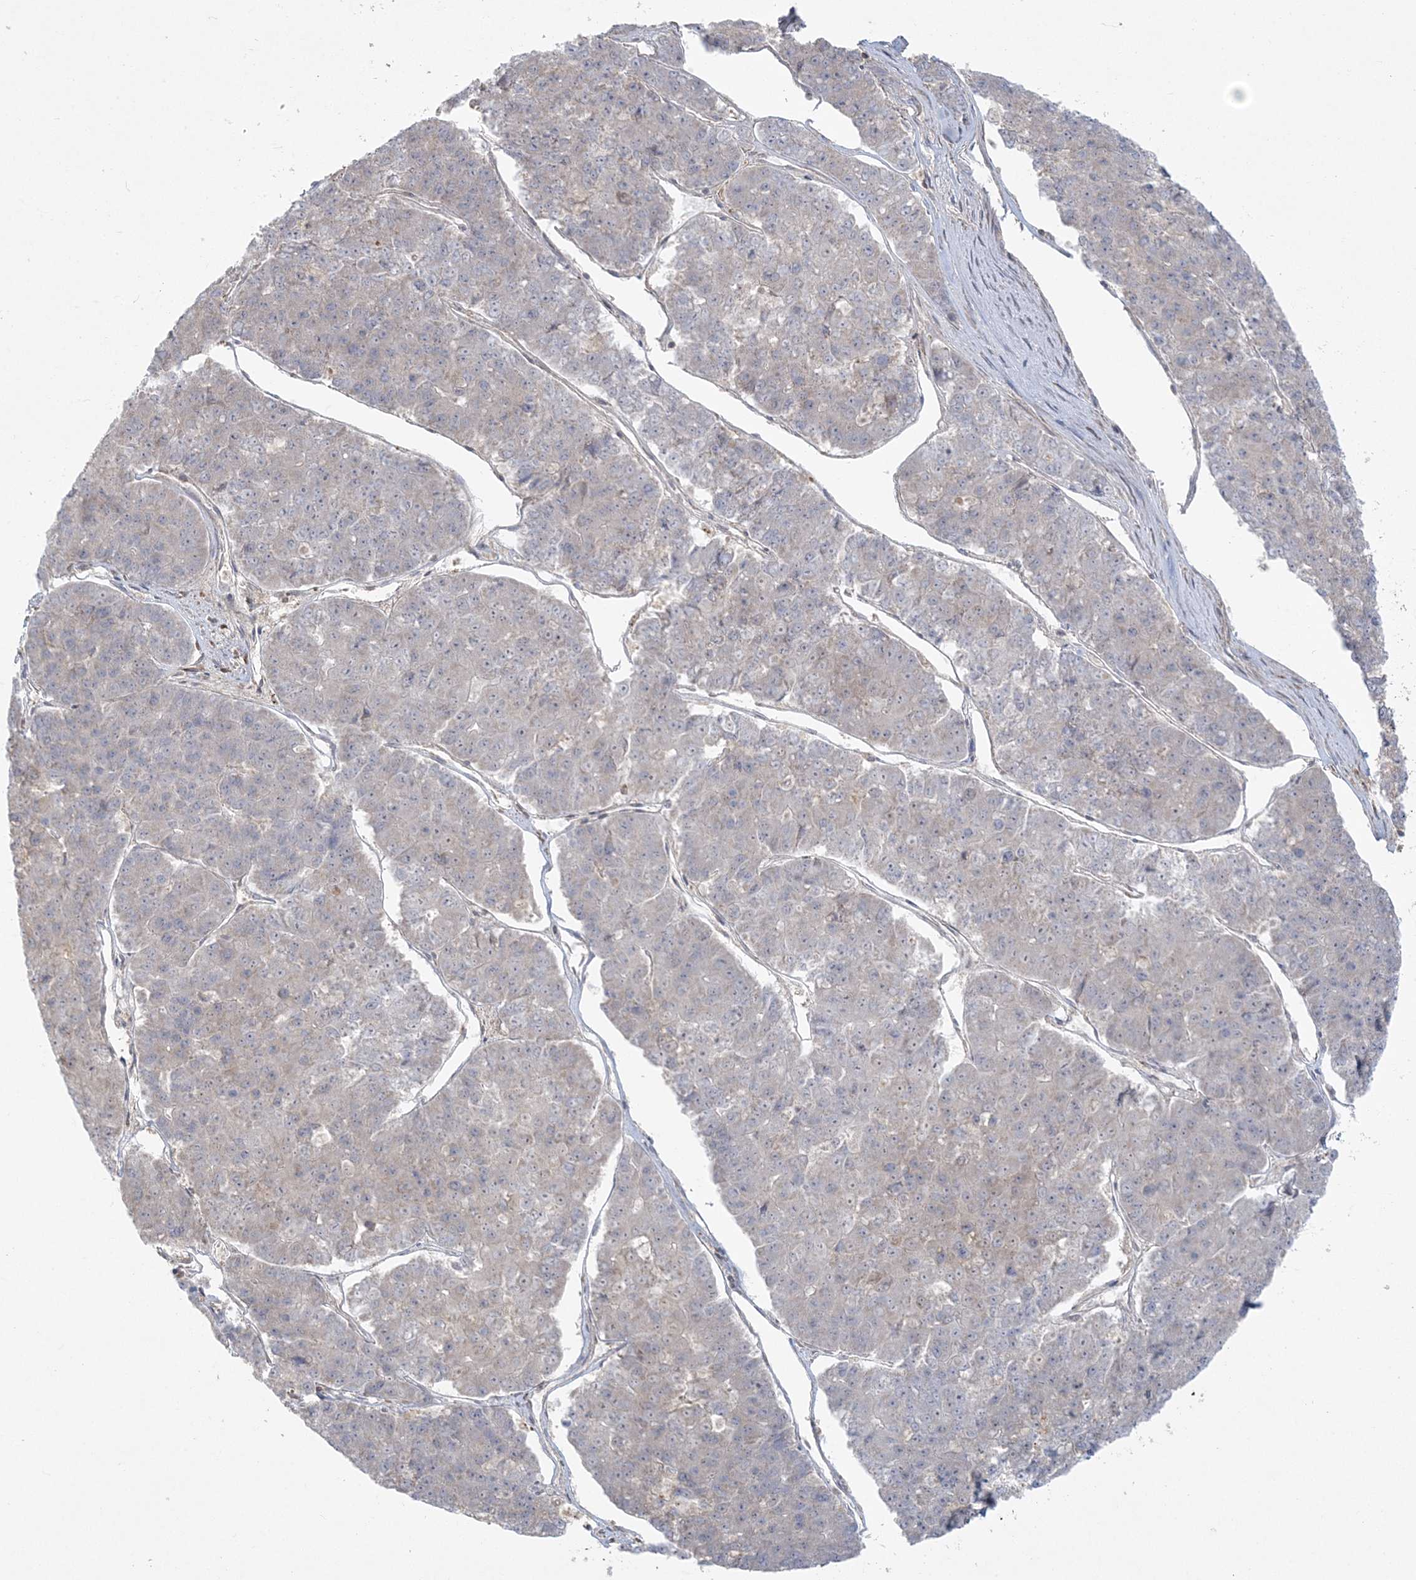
{"staining": {"intensity": "negative", "quantity": "none", "location": "none"}, "tissue": "pancreatic cancer", "cell_type": "Tumor cells", "image_type": "cancer", "snomed": [{"axis": "morphology", "description": "Adenocarcinoma, NOS"}, {"axis": "topography", "description": "Pancreas"}], "caption": "The photomicrograph displays no significant positivity in tumor cells of pancreatic cancer (adenocarcinoma).", "gene": "ZC3H6", "patient": {"sex": "male", "age": 50}}